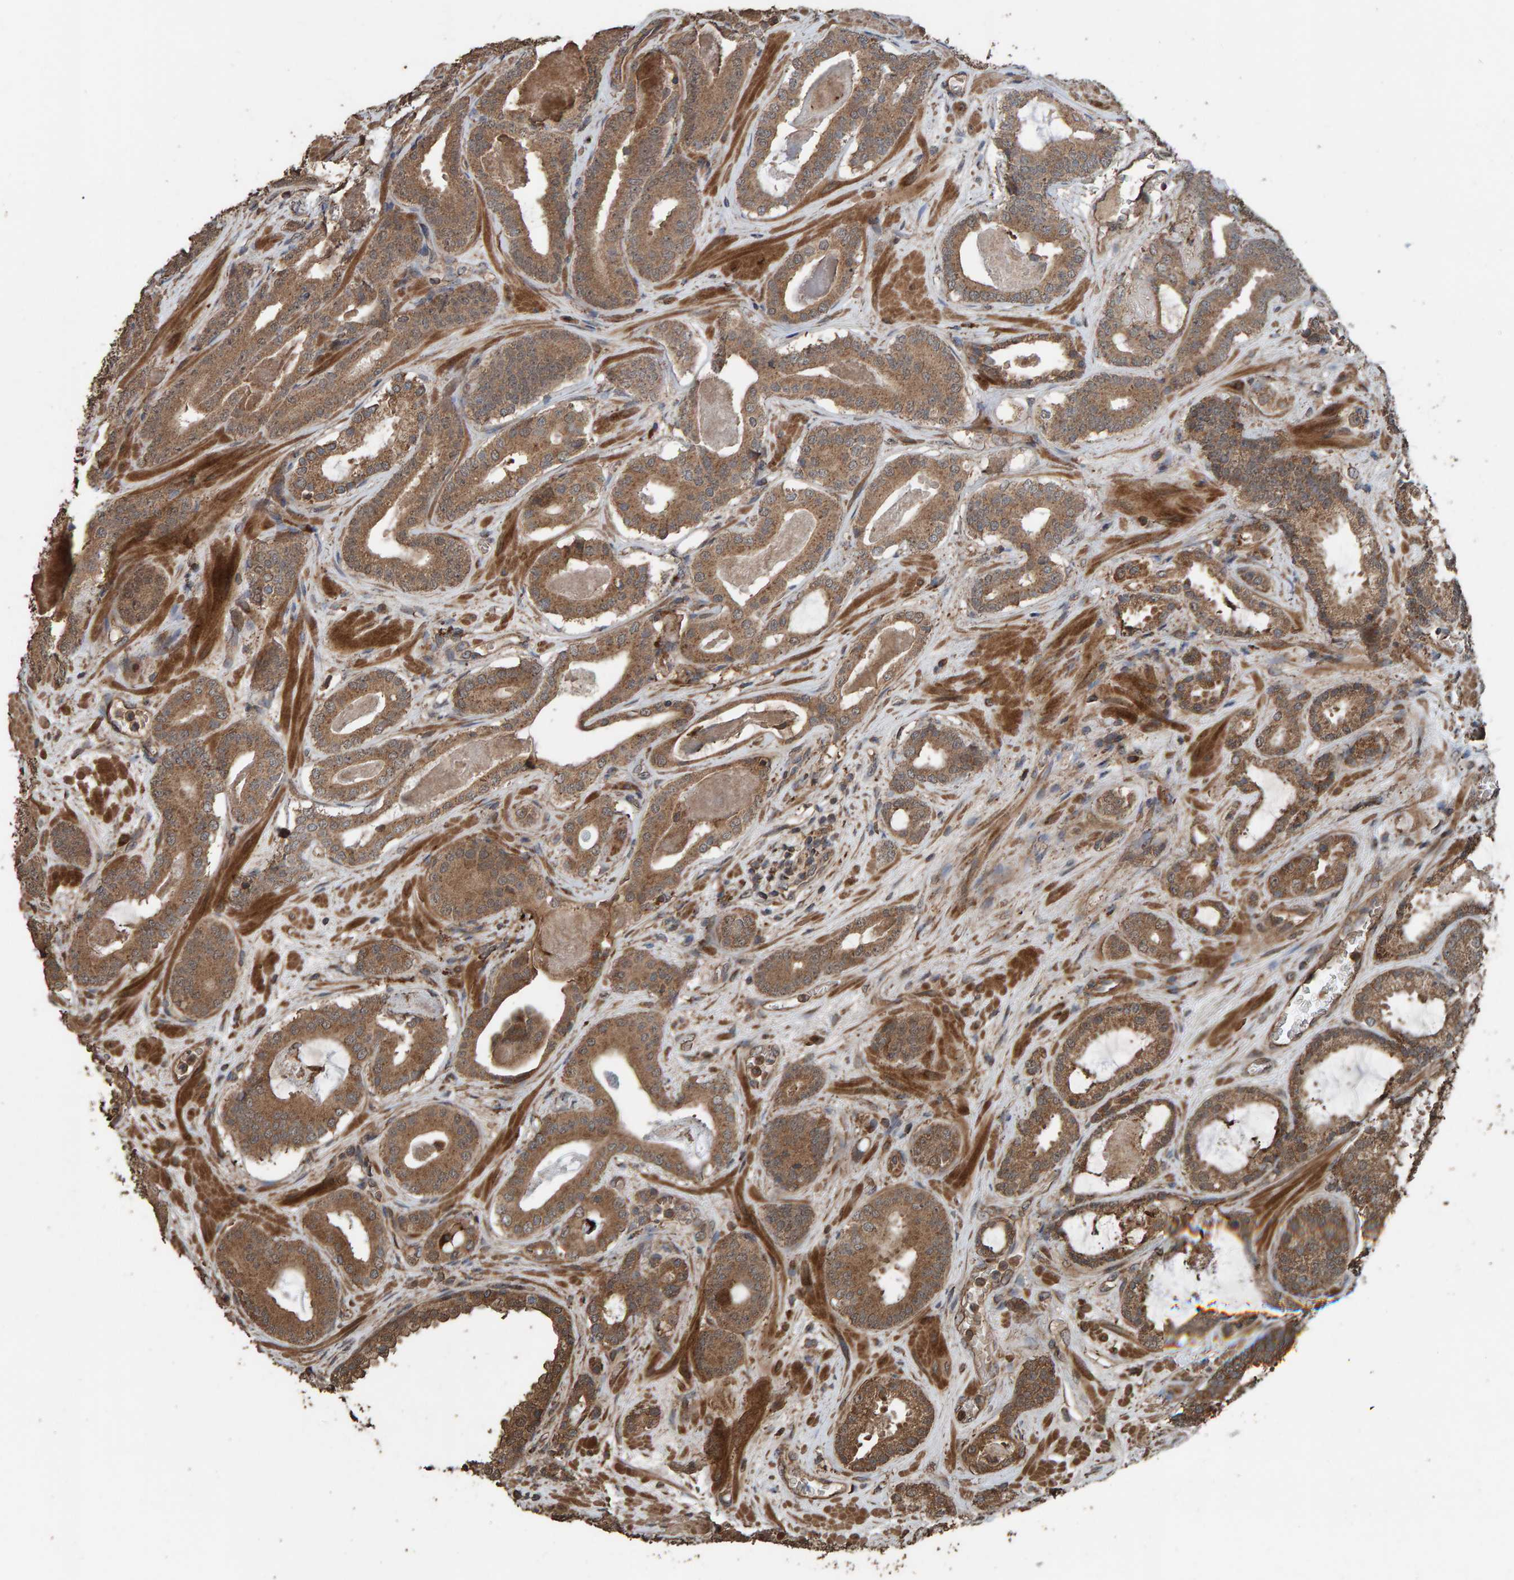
{"staining": {"intensity": "moderate", "quantity": ">75%", "location": "cytoplasmic/membranous"}, "tissue": "prostate cancer", "cell_type": "Tumor cells", "image_type": "cancer", "snomed": [{"axis": "morphology", "description": "Adenocarcinoma, High grade"}, {"axis": "topography", "description": "Prostate"}], "caption": "Immunohistochemical staining of prostate adenocarcinoma (high-grade) displays medium levels of moderate cytoplasmic/membranous positivity in about >75% of tumor cells. (IHC, brightfield microscopy, high magnification).", "gene": "DUS1L", "patient": {"sex": "male", "age": 60}}